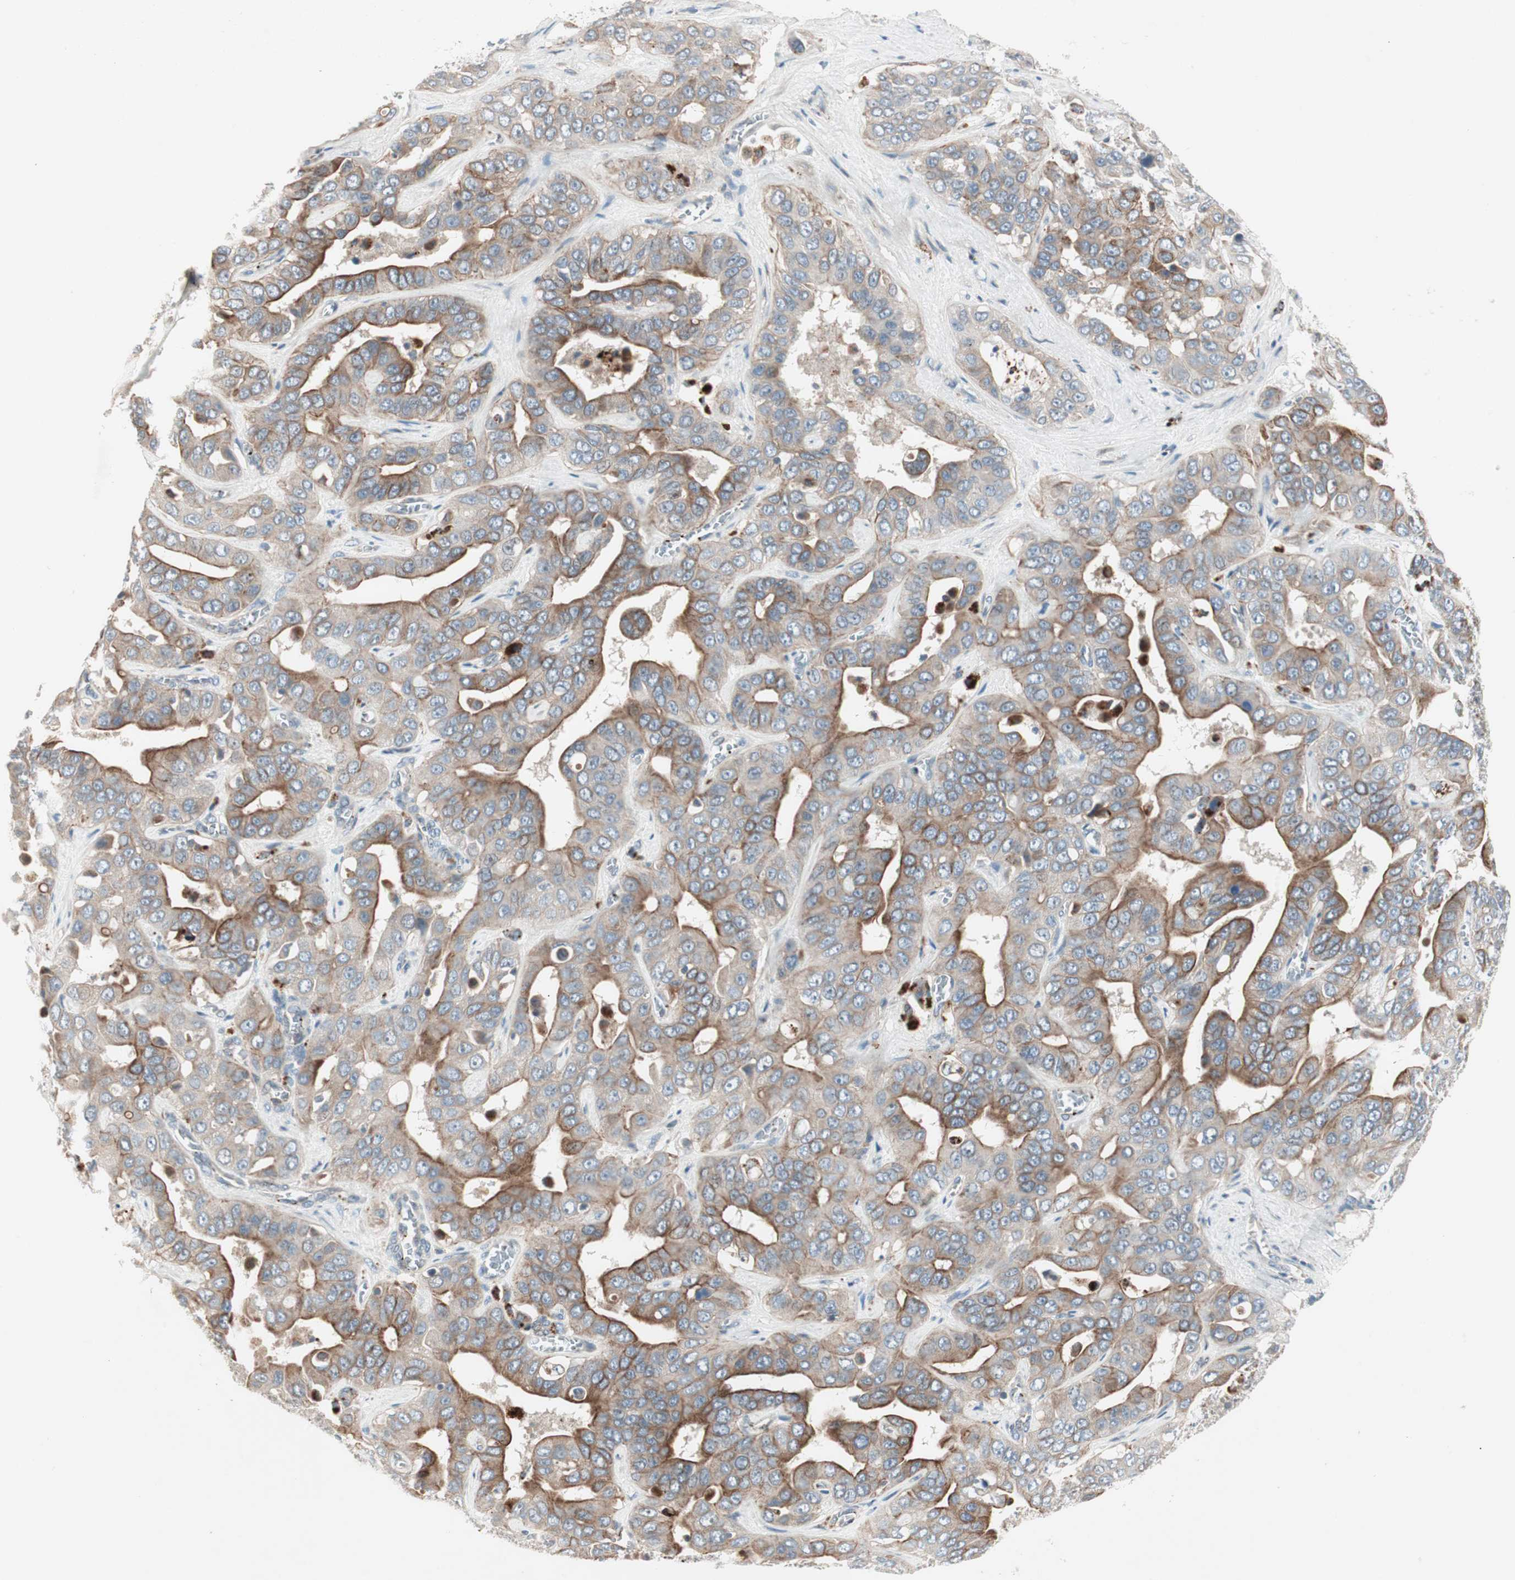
{"staining": {"intensity": "moderate", "quantity": ">75%", "location": "cytoplasmic/membranous"}, "tissue": "liver cancer", "cell_type": "Tumor cells", "image_type": "cancer", "snomed": [{"axis": "morphology", "description": "Cholangiocarcinoma"}, {"axis": "topography", "description": "Liver"}], "caption": "Liver cholangiocarcinoma was stained to show a protein in brown. There is medium levels of moderate cytoplasmic/membranous expression in about >75% of tumor cells.", "gene": "FGFR4", "patient": {"sex": "female", "age": 52}}